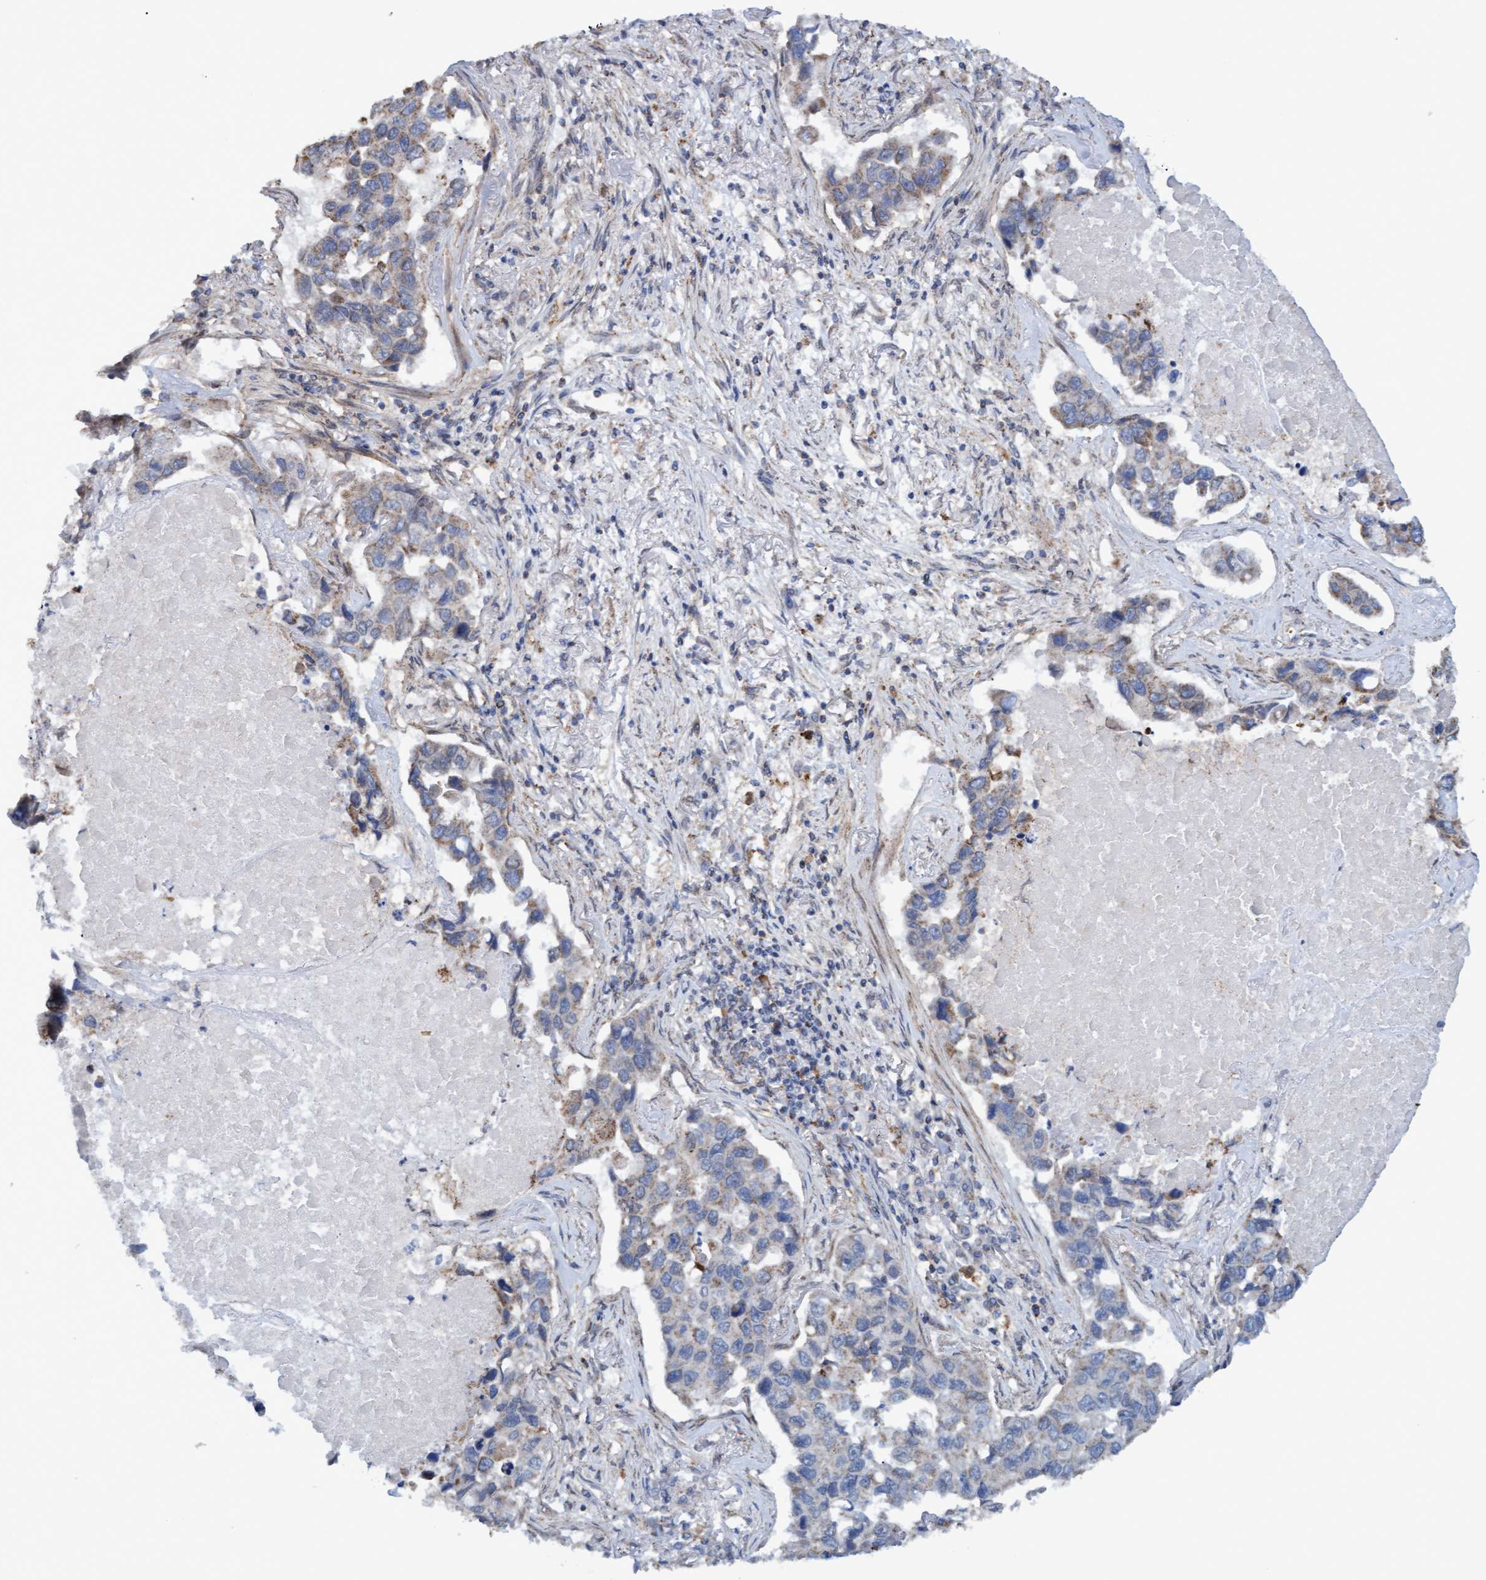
{"staining": {"intensity": "weak", "quantity": "<25%", "location": "cytoplasmic/membranous"}, "tissue": "lung cancer", "cell_type": "Tumor cells", "image_type": "cancer", "snomed": [{"axis": "morphology", "description": "Adenocarcinoma, NOS"}, {"axis": "topography", "description": "Lung"}], "caption": "IHC image of neoplastic tissue: human lung cancer (adenocarcinoma) stained with DAB shows no significant protein positivity in tumor cells.", "gene": "MGLL", "patient": {"sex": "male", "age": 64}}